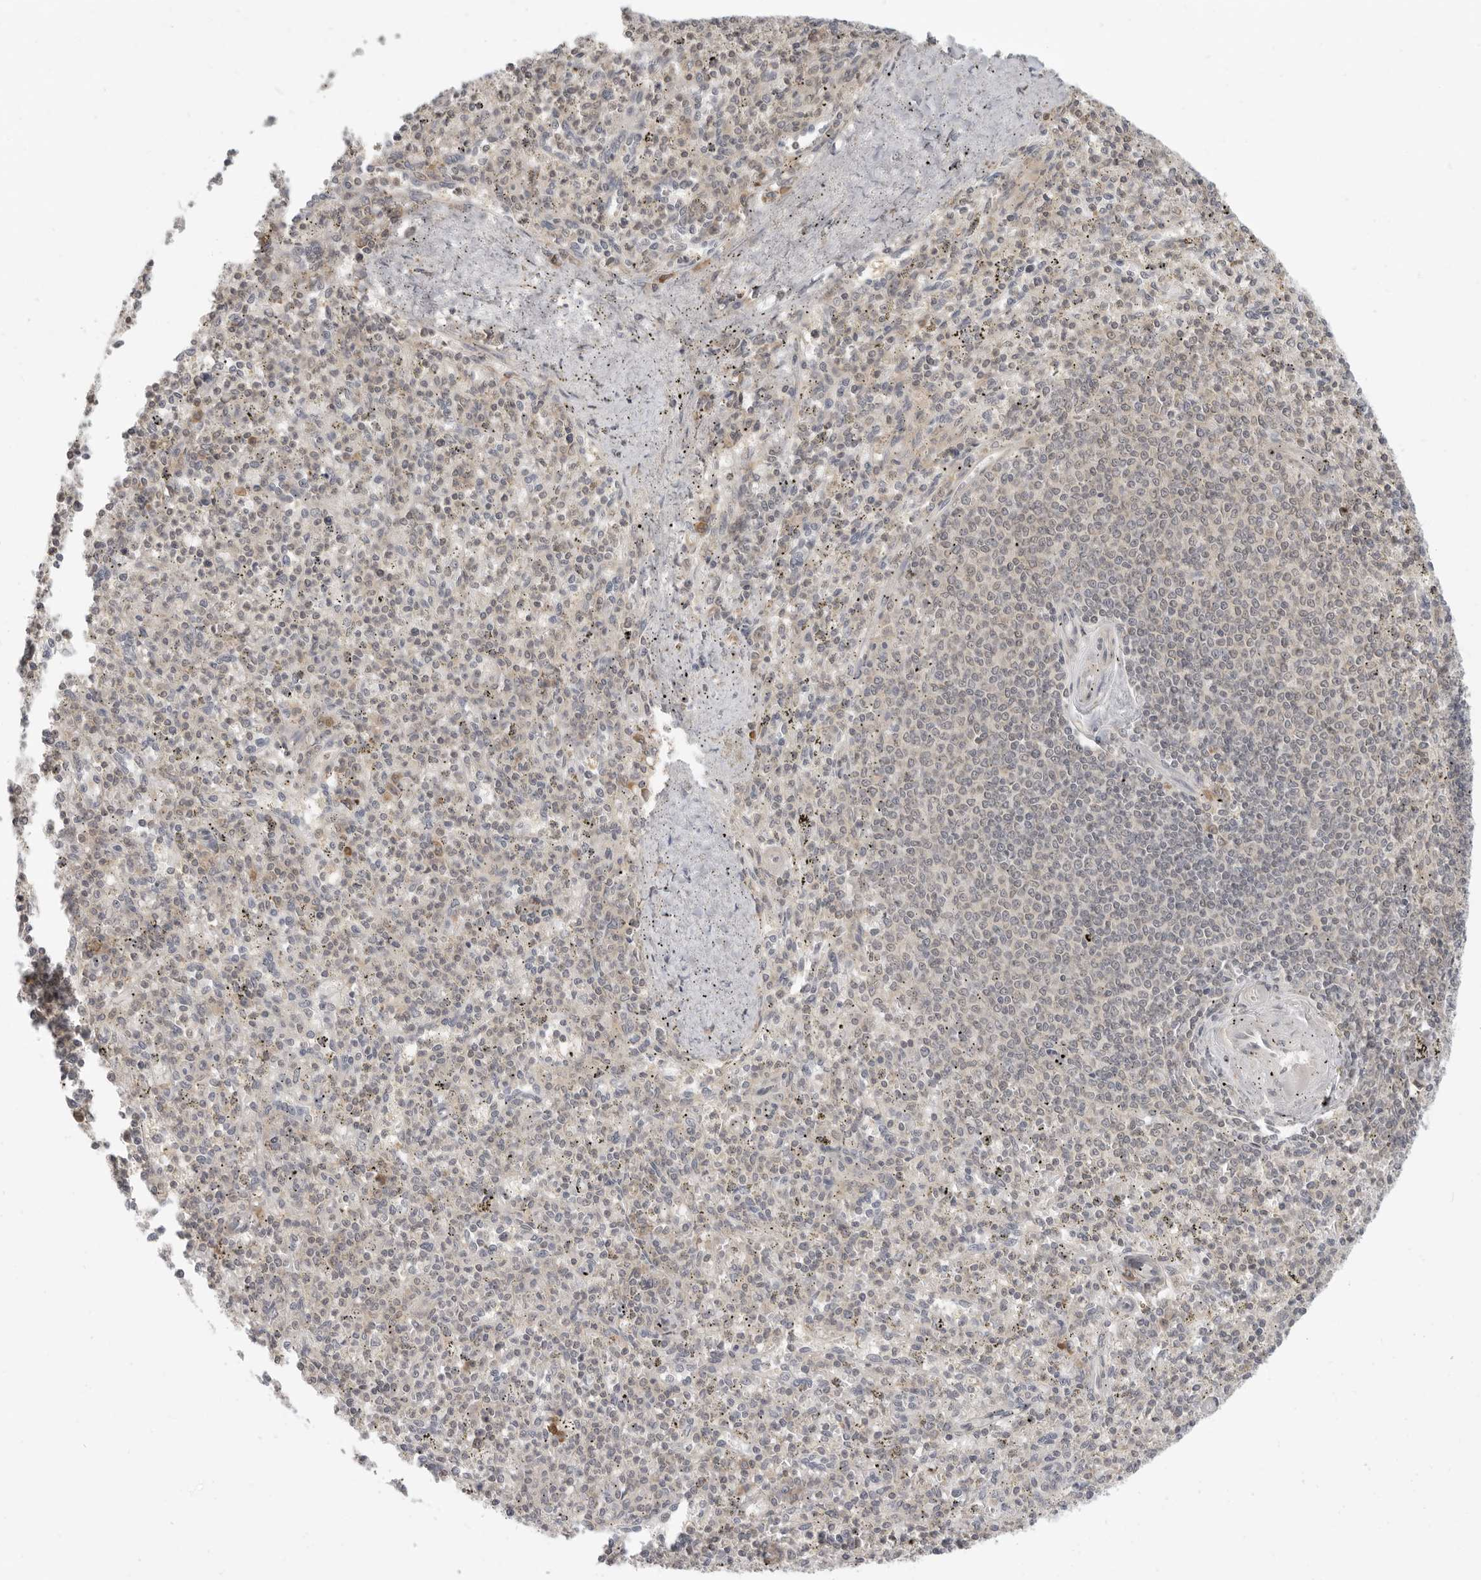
{"staining": {"intensity": "weak", "quantity": "<25%", "location": "nuclear"}, "tissue": "spleen", "cell_type": "Cells in red pulp", "image_type": "normal", "snomed": [{"axis": "morphology", "description": "Normal tissue, NOS"}, {"axis": "topography", "description": "Spleen"}], "caption": "Immunohistochemistry photomicrograph of unremarkable spleen stained for a protein (brown), which exhibits no expression in cells in red pulp. The staining was performed using DAB to visualize the protein expression in brown, while the nuclei were stained in blue with hematoxylin (Magnification: 20x).", "gene": "PRRC2A", "patient": {"sex": "male", "age": 72}}